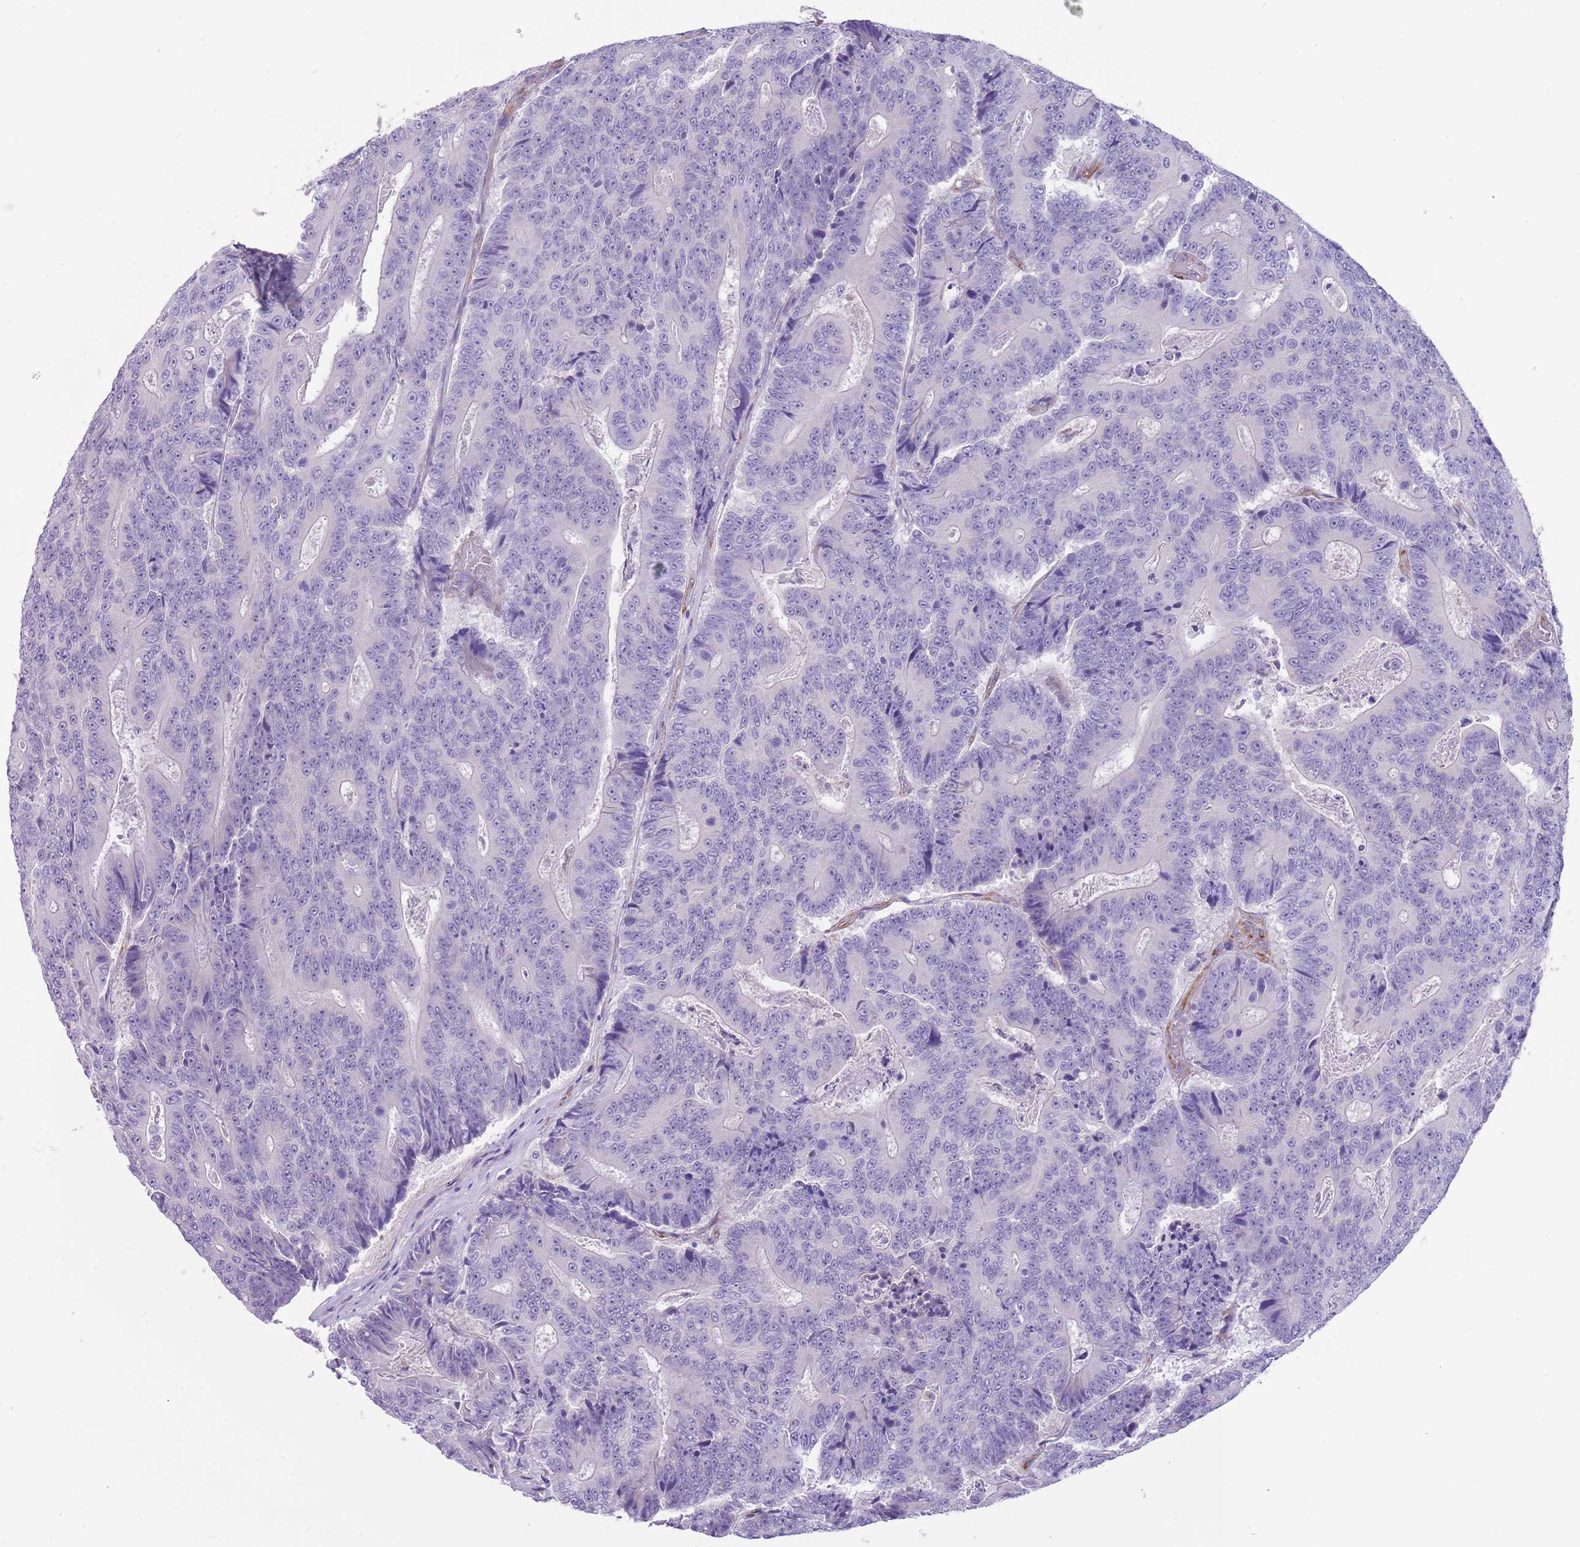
{"staining": {"intensity": "negative", "quantity": "none", "location": "none"}, "tissue": "colorectal cancer", "cell_type": "Tumor cells", "image_type": "cancer", "snomed": [{"axis": "morphology", "description": "Adenocarcinoma, NOS"}, {"axis": "topography", "description": "Colon"}], "caption": "This histopathology image is of adenocarcinoma (colorectal) stained with IHC to label a protein in brown with the nuclei are counter-stained blue. There is no positivity in tumor cells. (DAB (3,3'-diaminobenzidine) immunohistochemistry (IHC) with hematoxylin counter stain).", "gene": "TSGA13", "patient": {"sex": "male", "age": 83}}